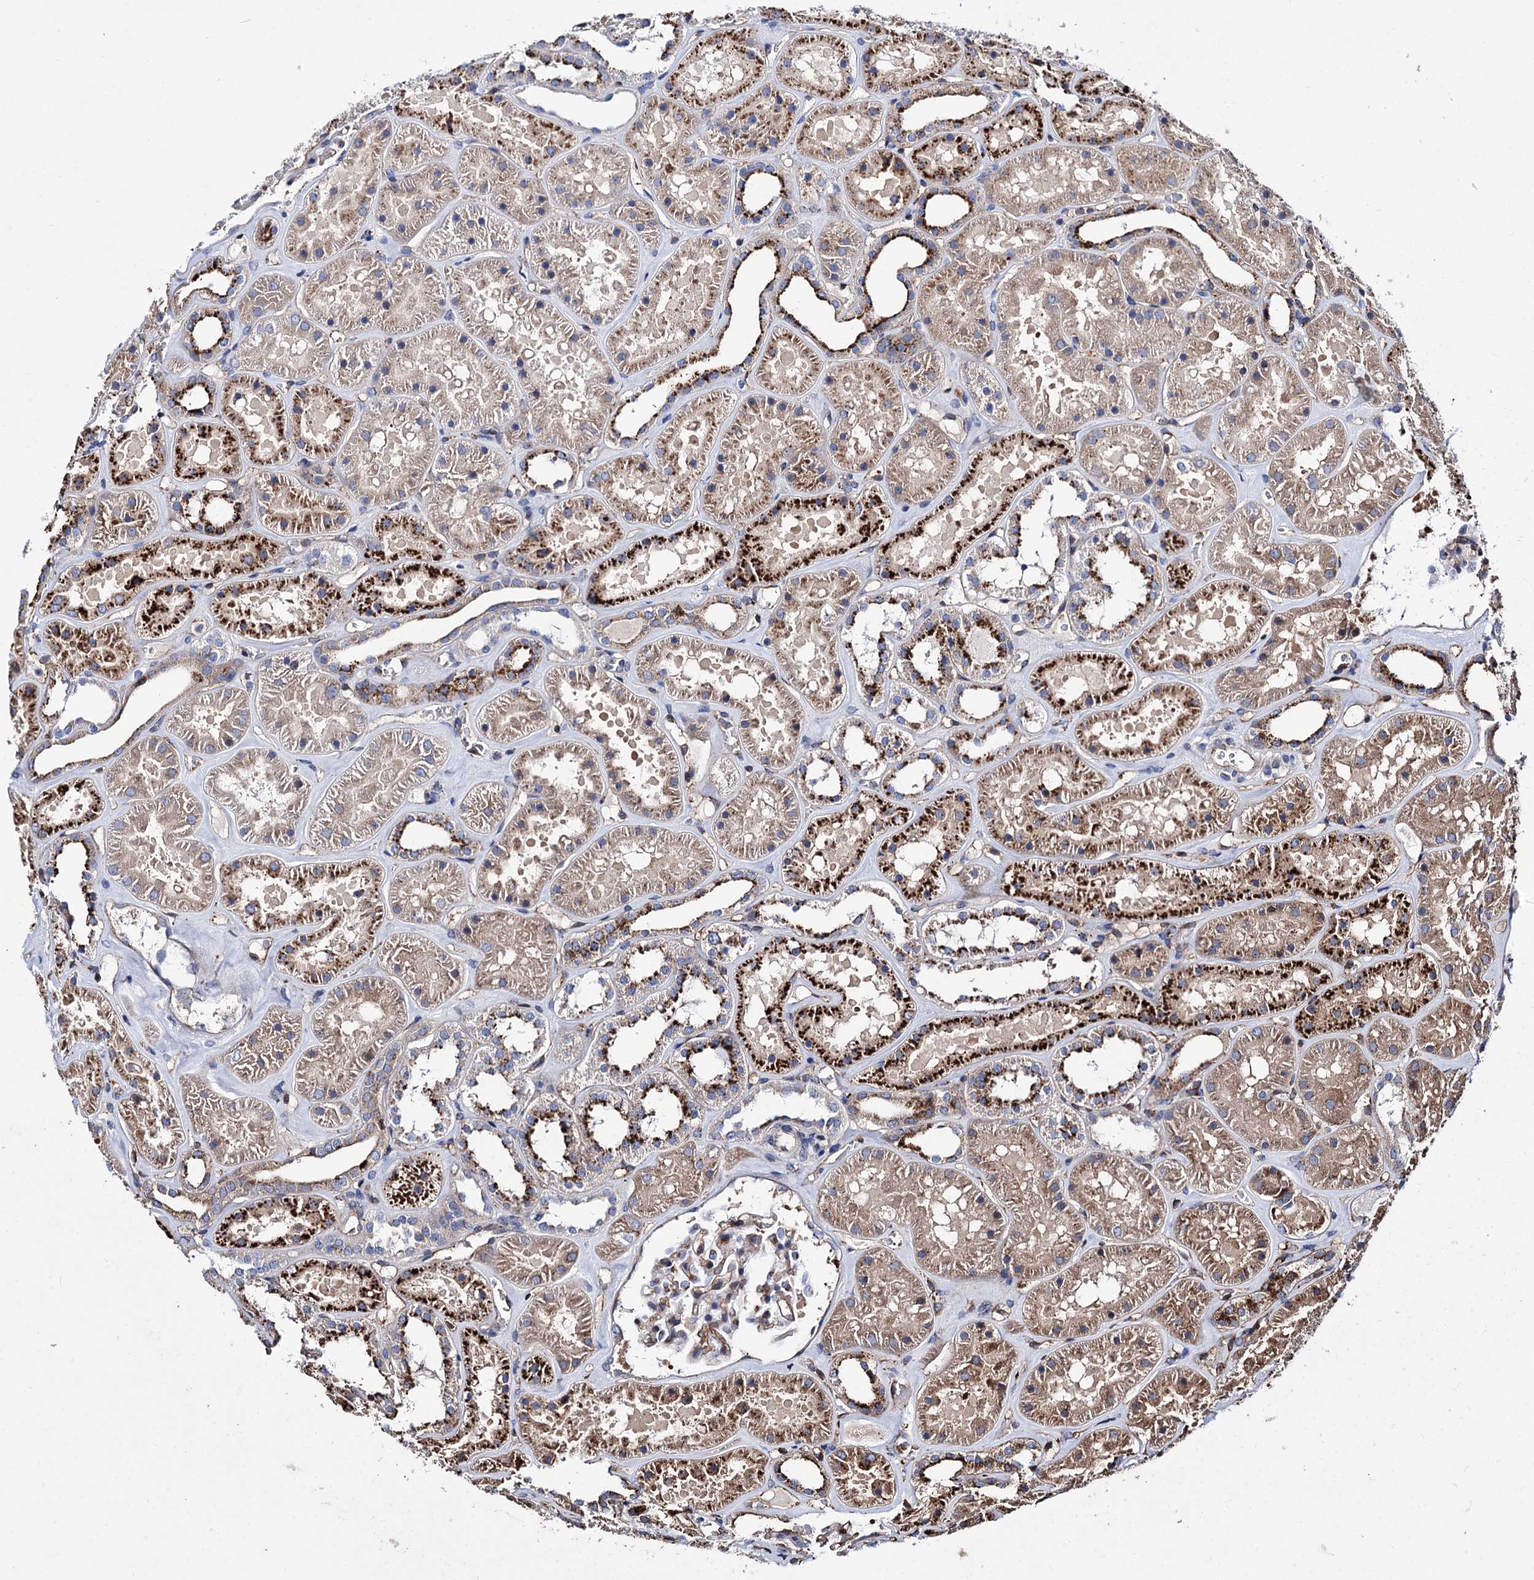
{"staining": {"intensity": "weak", "quantity": "25%-75%", "location": "cytoplasmic/membranous"}, "tissue": "kidney", "cell_type": "Cells in glomeruli", "image_type": "normal", "snomed": [{"axis": "morphology", "description": "Normal tissue, NOS"}, {"axis": "topography", "description": "Kidney"}], "caption": "High-power microscopy captured an IHC photomicrograph of normal kidney, revealing weak cytoplasmic/membranous expression in about 25%-75% of cells in glomeruli.", "gene": "SCPEP1", "patient": {"sex": "female", "age": 41}}